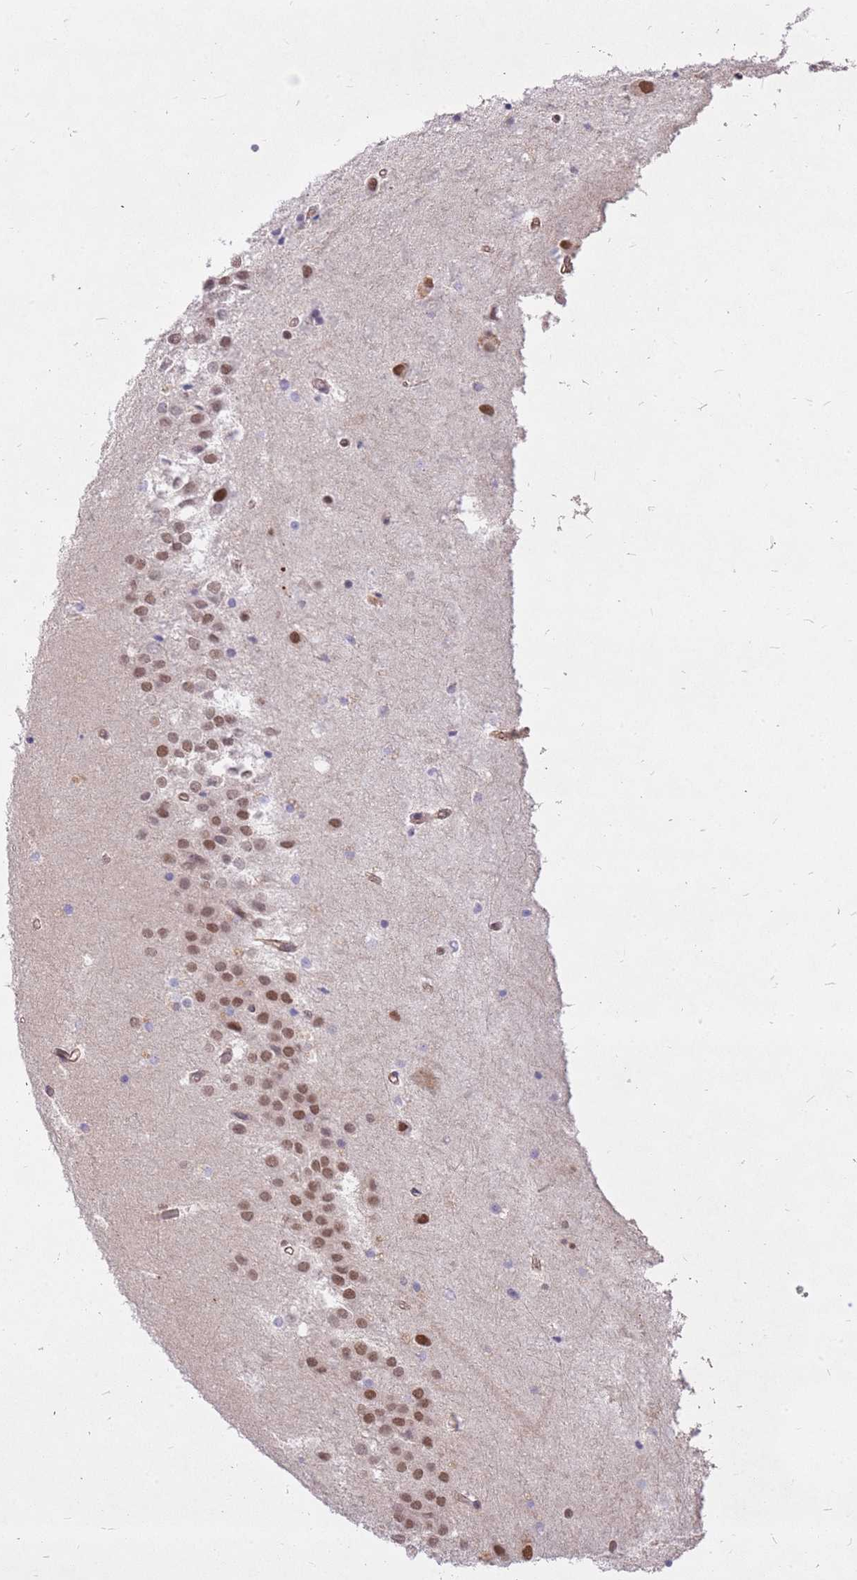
{"staining": {"intensity": "negative", "quantity": "none", "location": "none"}, "tissue": "hippocampus", "cell_type": "Glial cells", "image_type": "normal", "snomed": [{"axis": "morphology", "description": "Normal tissue, NOS"}, {"axis": "topography", "description": "Hippocampus"}], "caption": "Immunohistochemical staining of unremarkable human hippocampus reveals no significant positivity in glial cells. (DAB (3,3'-diaminobenzidine) IHC visualized using brightfield microscopy, high magnification).", "gene": "TLE2", "patient": {"sex": "female", "age": 52}}